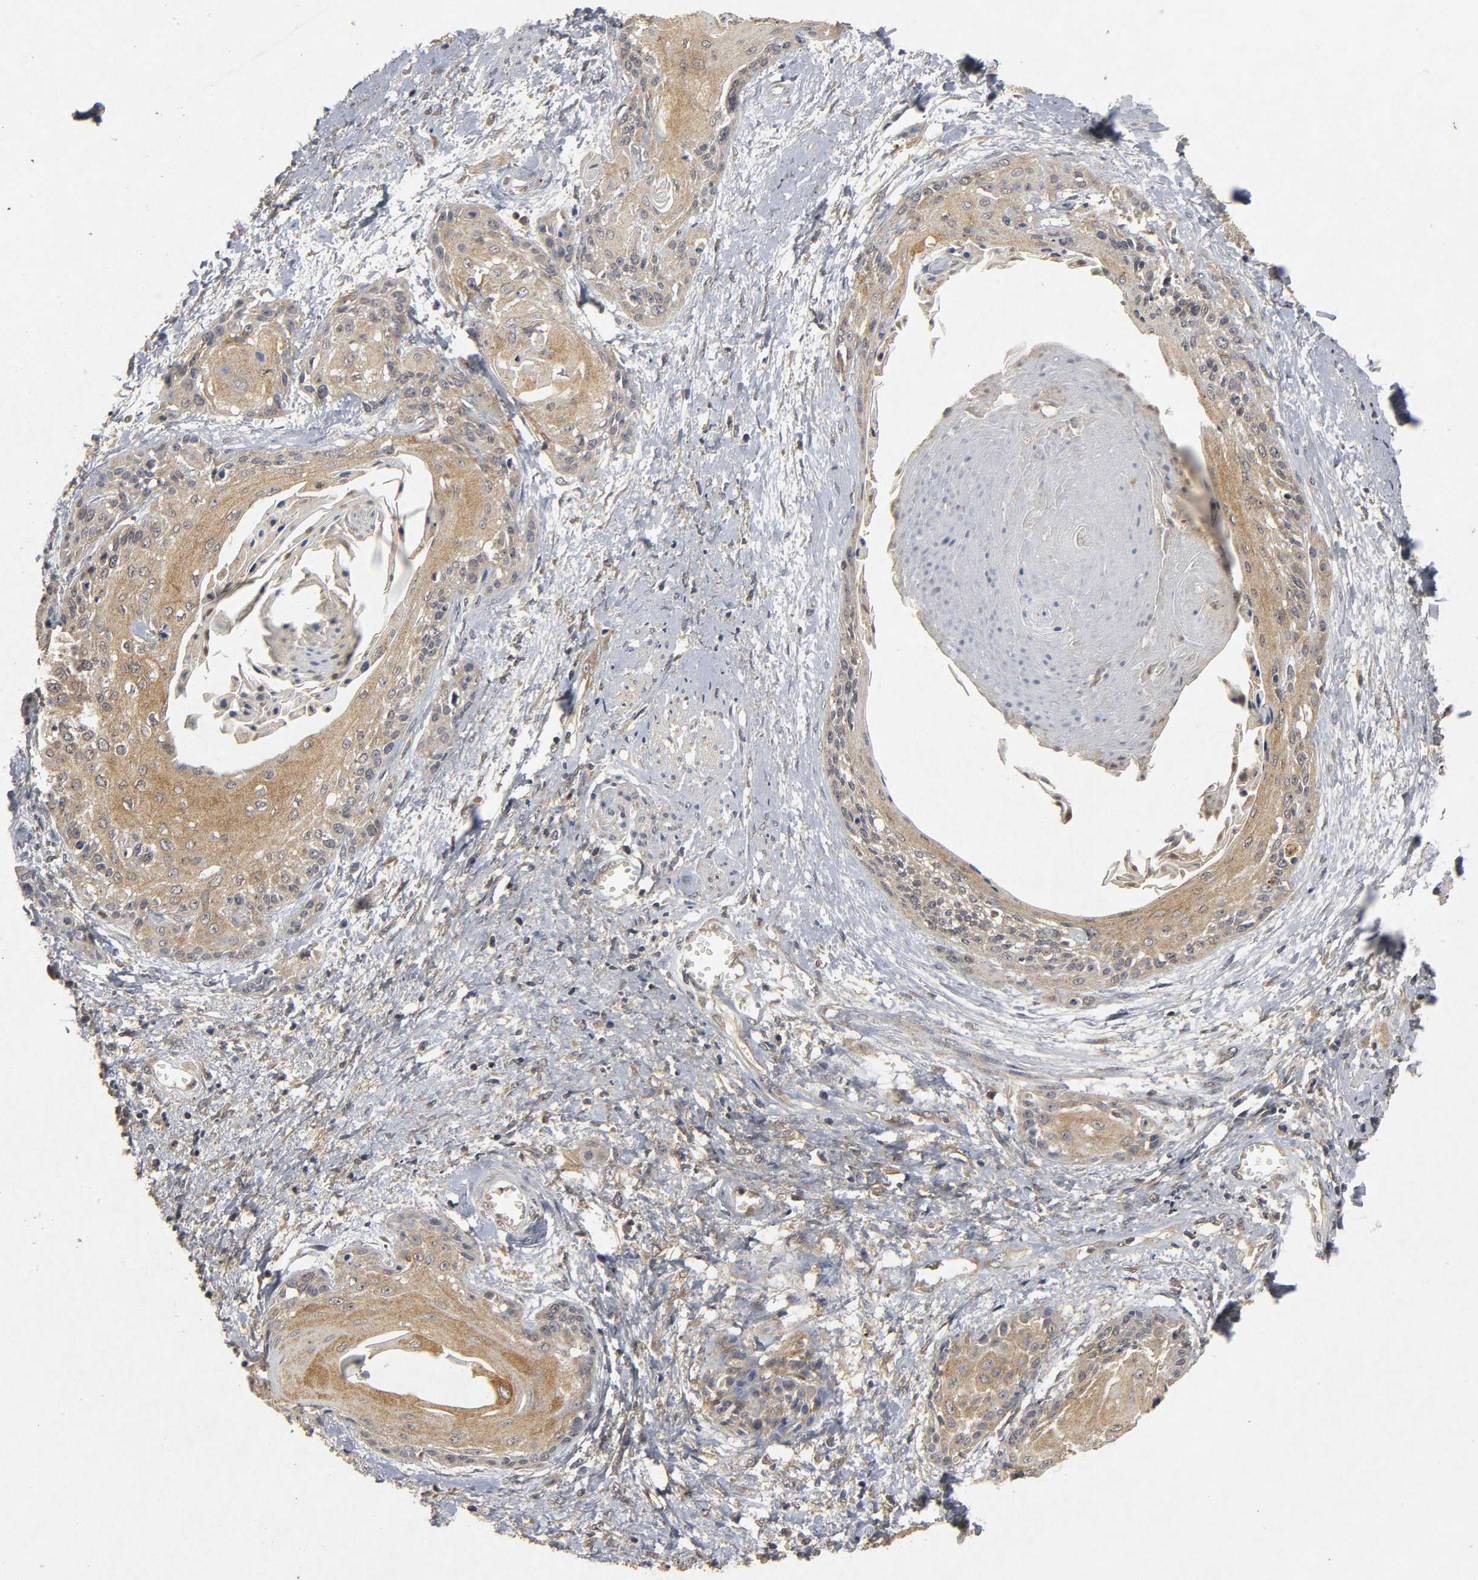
{"staining": {"intensity": "weak", "quantity": ">75%", "location": "cytoplasmic/membranous"}, "tissue": "cervical cancer", "cell_type": "Tumor cells", "image_type": "cancer", "snomed": [{"axis": "morphology", "description": "Squamous cell carcinoma, NOS"}, {"axis": "topography", "description": "Cervix"}], "caption": "Squamous cell carcinoma (cervical) stained with immunohistochemistry (IHC) displays weak cytoplasmic/membranous positivity in about >75% of tumor cells.", "gene": "TRAF6", "patient": {"sex": "female", "age": 57}}